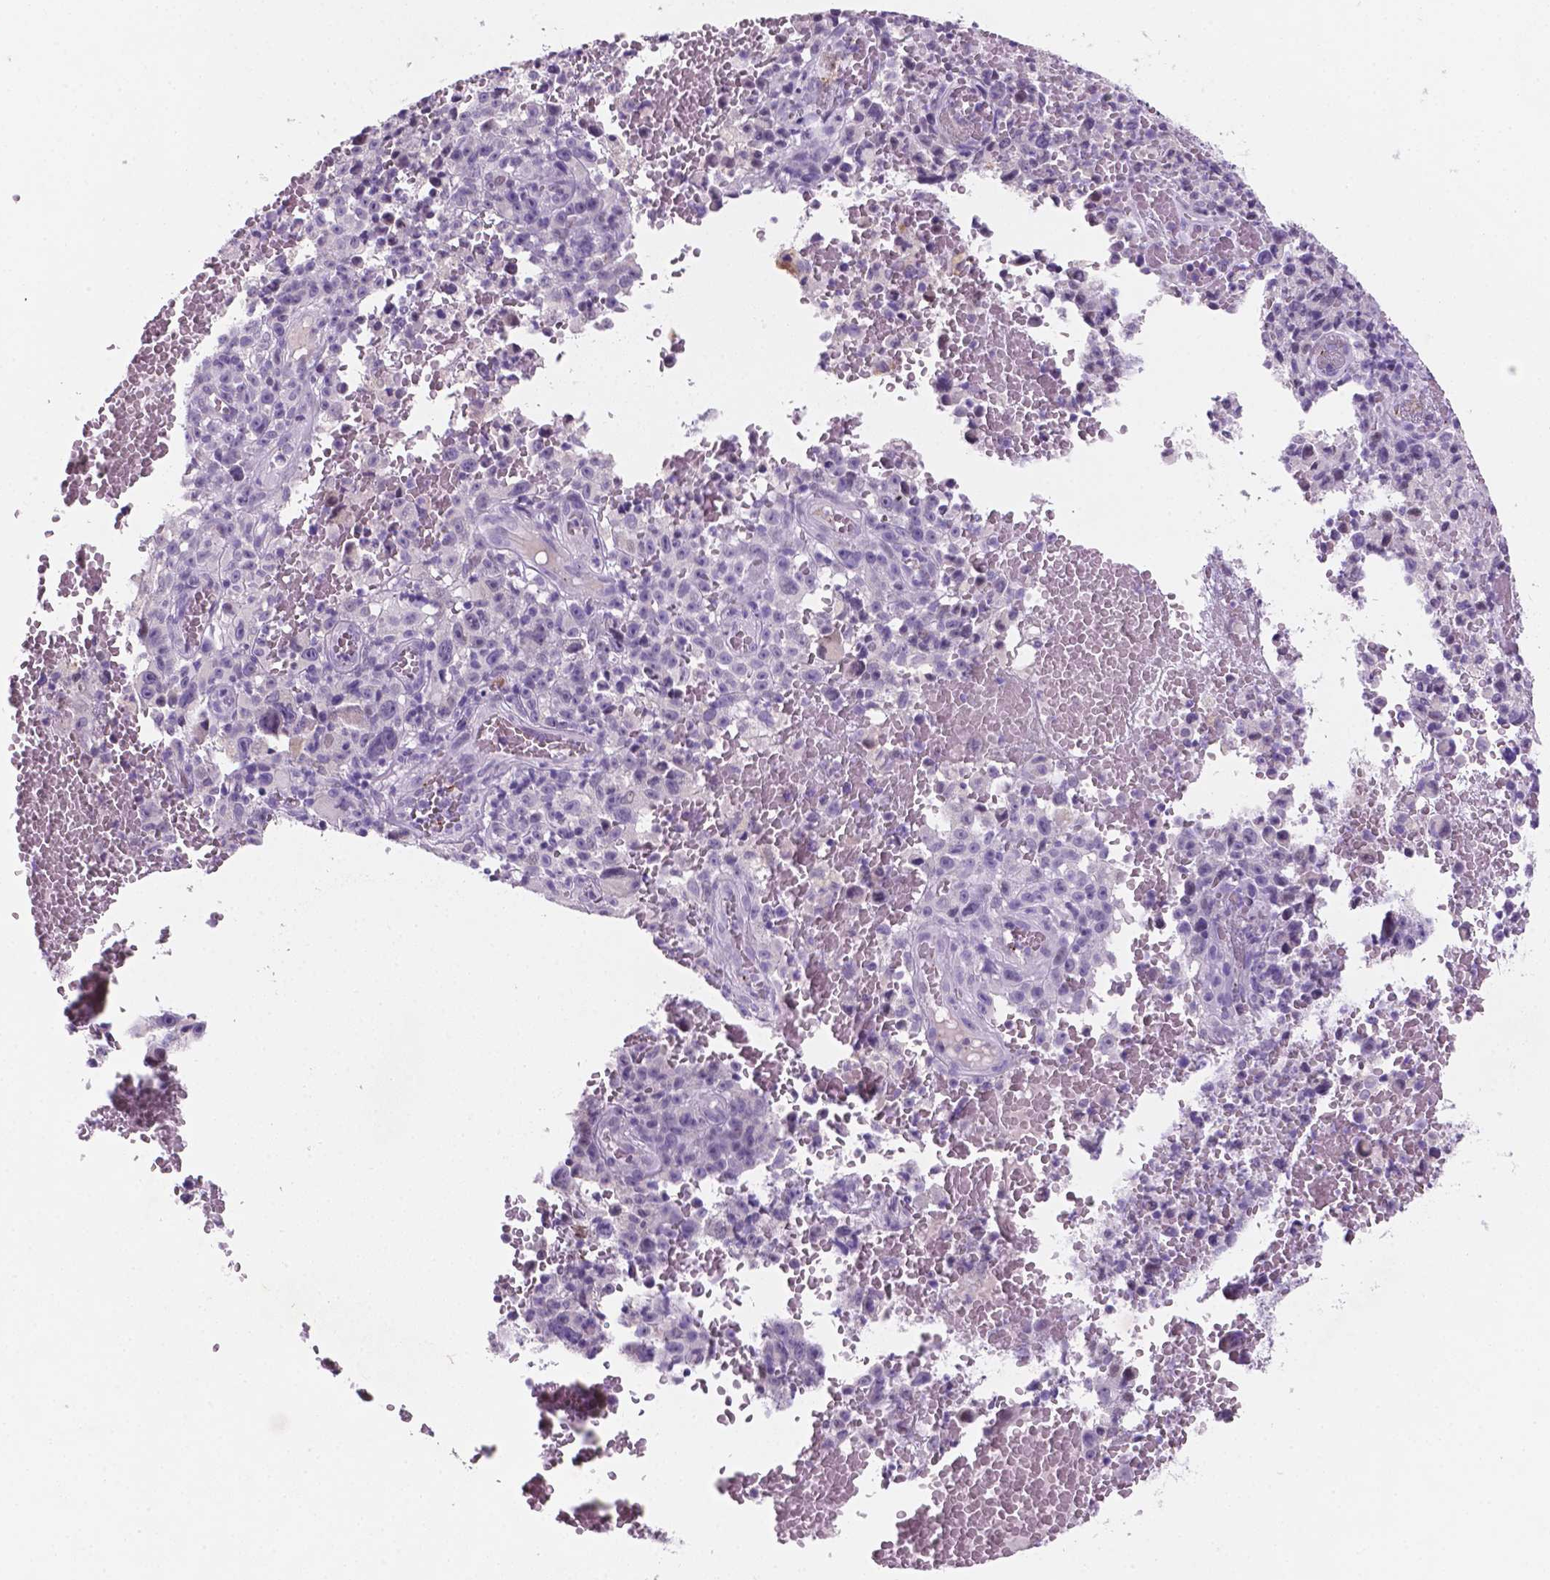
{"staining": {"intensity": "negative", "quantity": "none", "location": "none"}, "tissue": "melanoma", "cell_type": "Tumor cells", "image_type": "cancer", "snomed": [{"axis": "morphology", "description": "Malignant melanoma, NOS"}, {"axis": "topography", "description": "Skin"}], "caption": "This is an immunohistochemistry micrograph of human melanoma. There is no staining in tumor cells.", "gene": "EBLN2", "patient": {"sex": "female", "age": 82}}